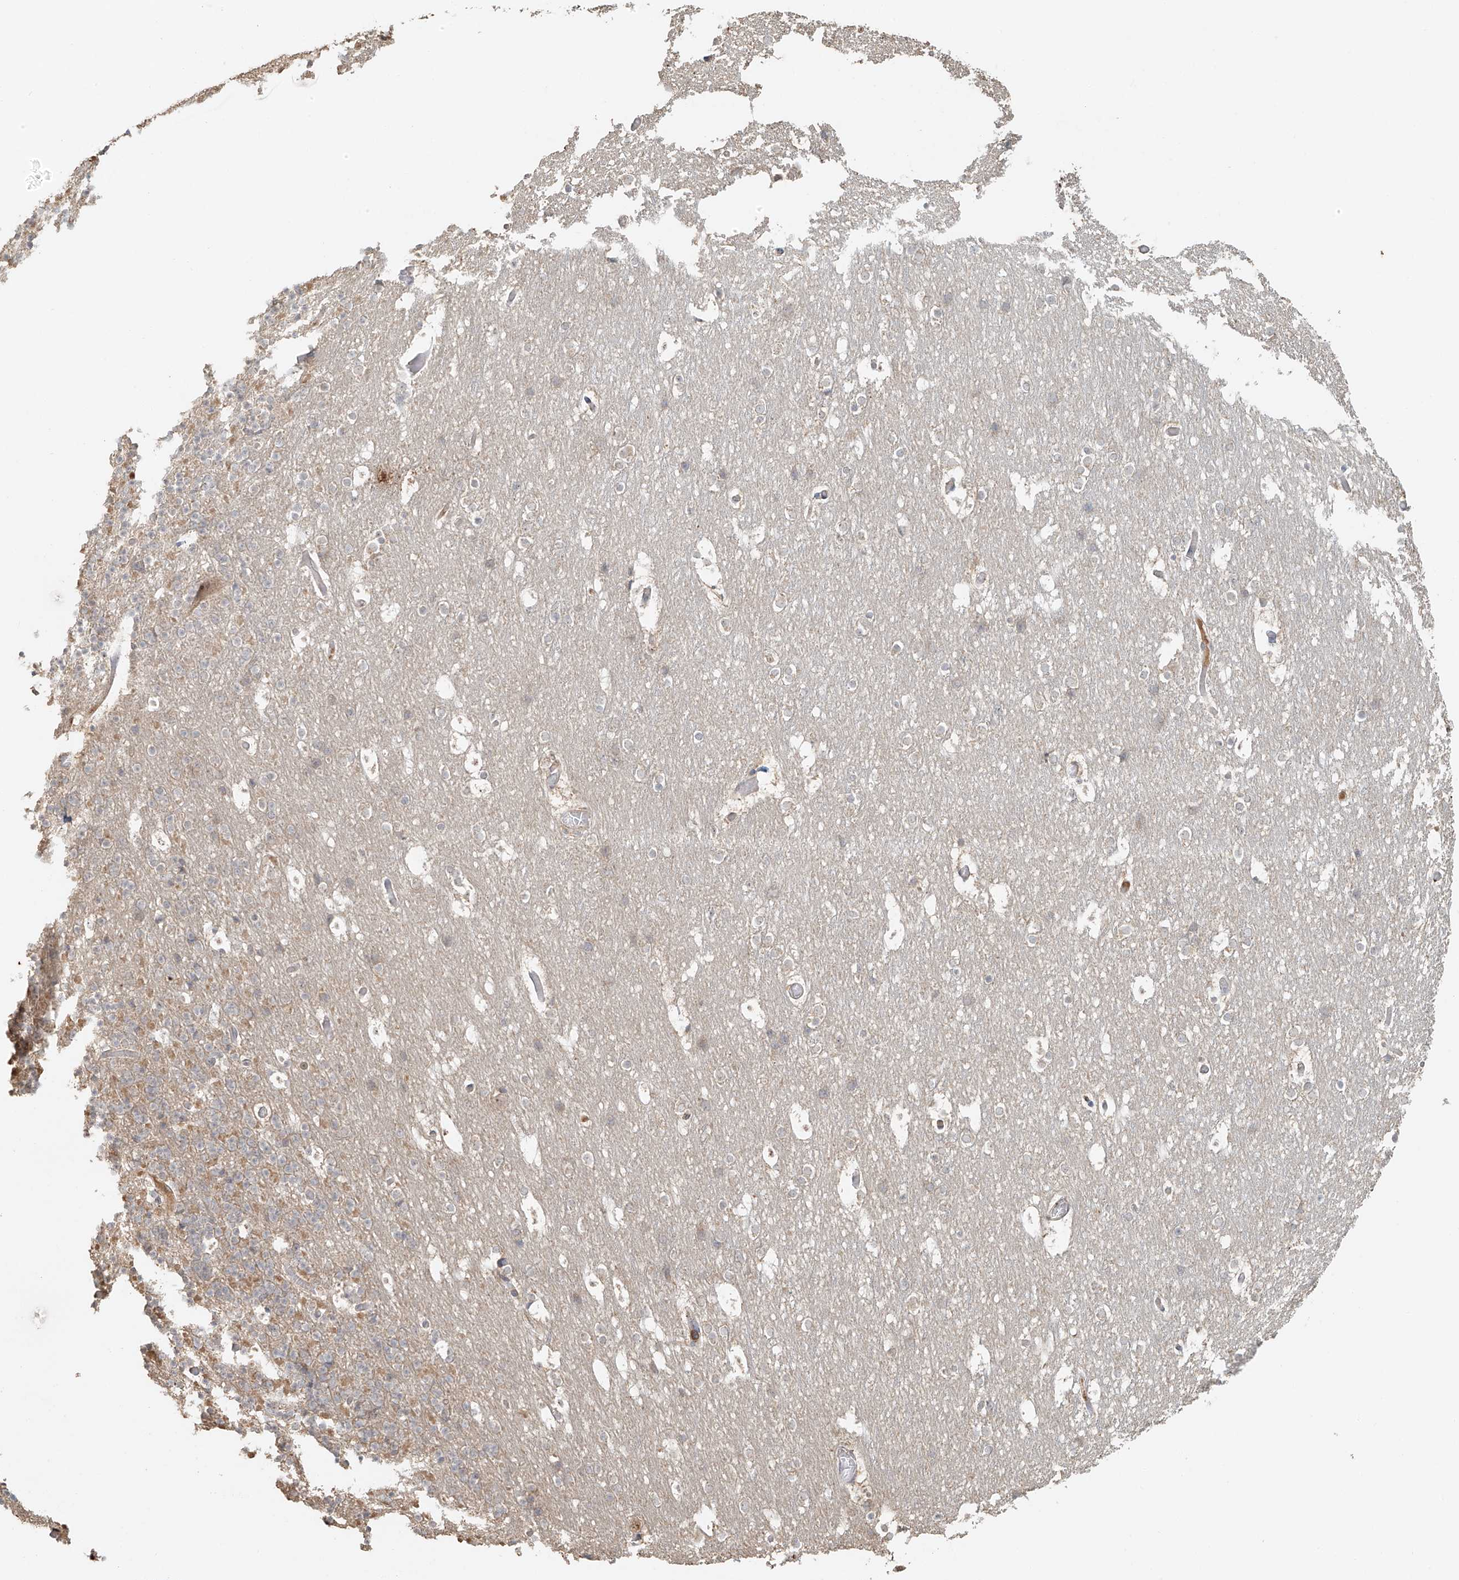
{"staining": {"intensity": "negative", "quantity": "none", "location": "none"}, "tissue": "cerebellum", "cell_type": "Cells in granular layer", "image_type": "normal", "snomed": [{"axis": "morphology", "description": "Normal tissue, NOS"}, {"axis": "topography", "description": "Cerebellum"}], "caption": "Histopathology image shows no protein positivity in cells in granular layer of normal cerebellum.", "gene": "NPHS1", "patient": {"sex": "male", "age": 57}}